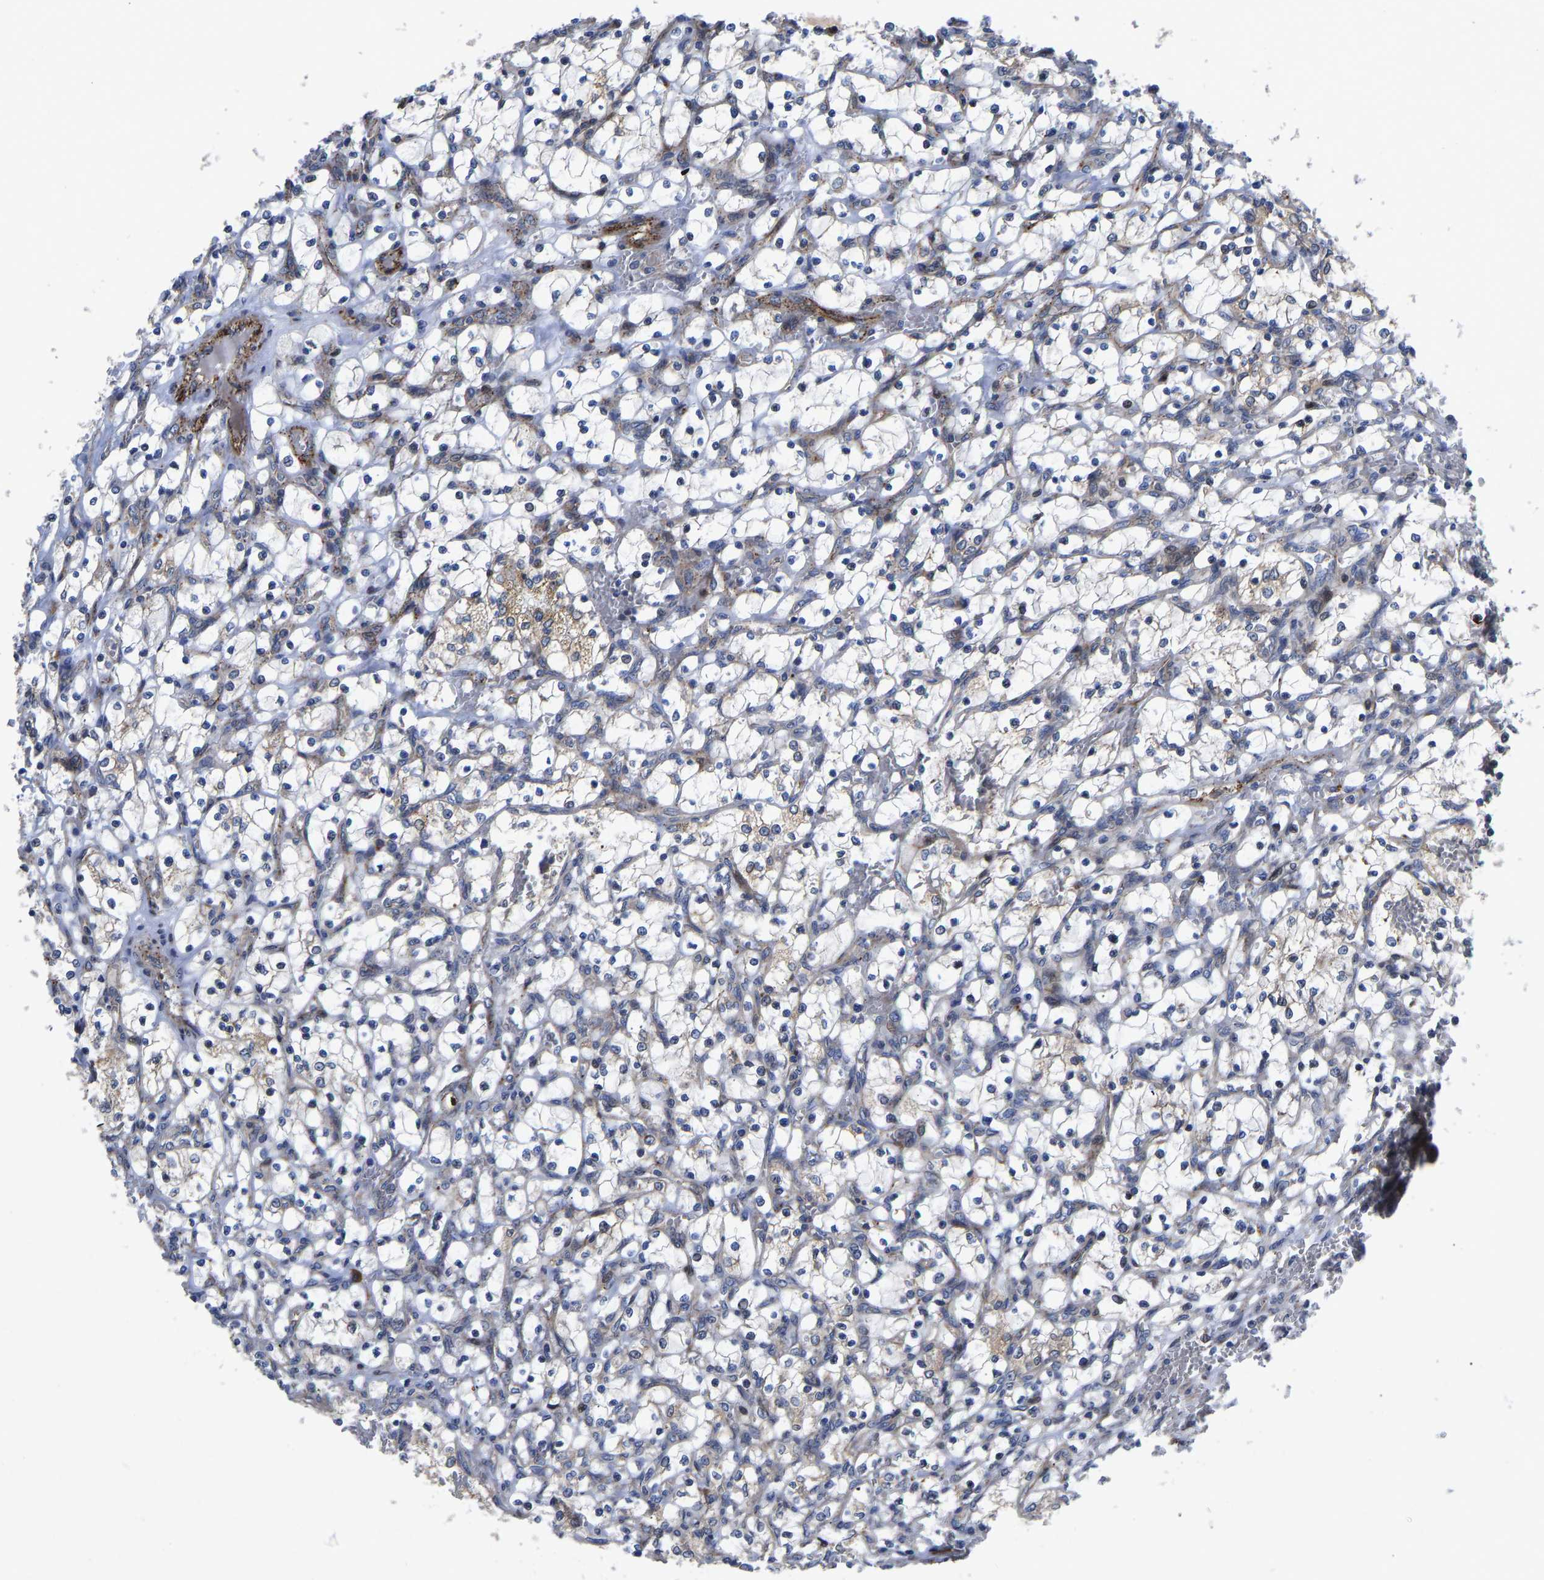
{"staining": {"intensity": "weak", "quantity": "<25%", "location": "cytoplasmic/membranous"}, "tissue": "renal cancer", "cell_type": "Tumor cells", "image_type": "cancer", "snomed": [{"axis": "morphology", "description": "Adenocarcinoma, NOS"}, {"axis": "topography", "description": "Kidney"}], "caption": "Immunohistochemistry (IHC) of renal cancer (adenocarcinoma) reveals no staining in tumor cells.", "gene": "TMEM38B", "patient": {"sex": "female", "age": 69}}